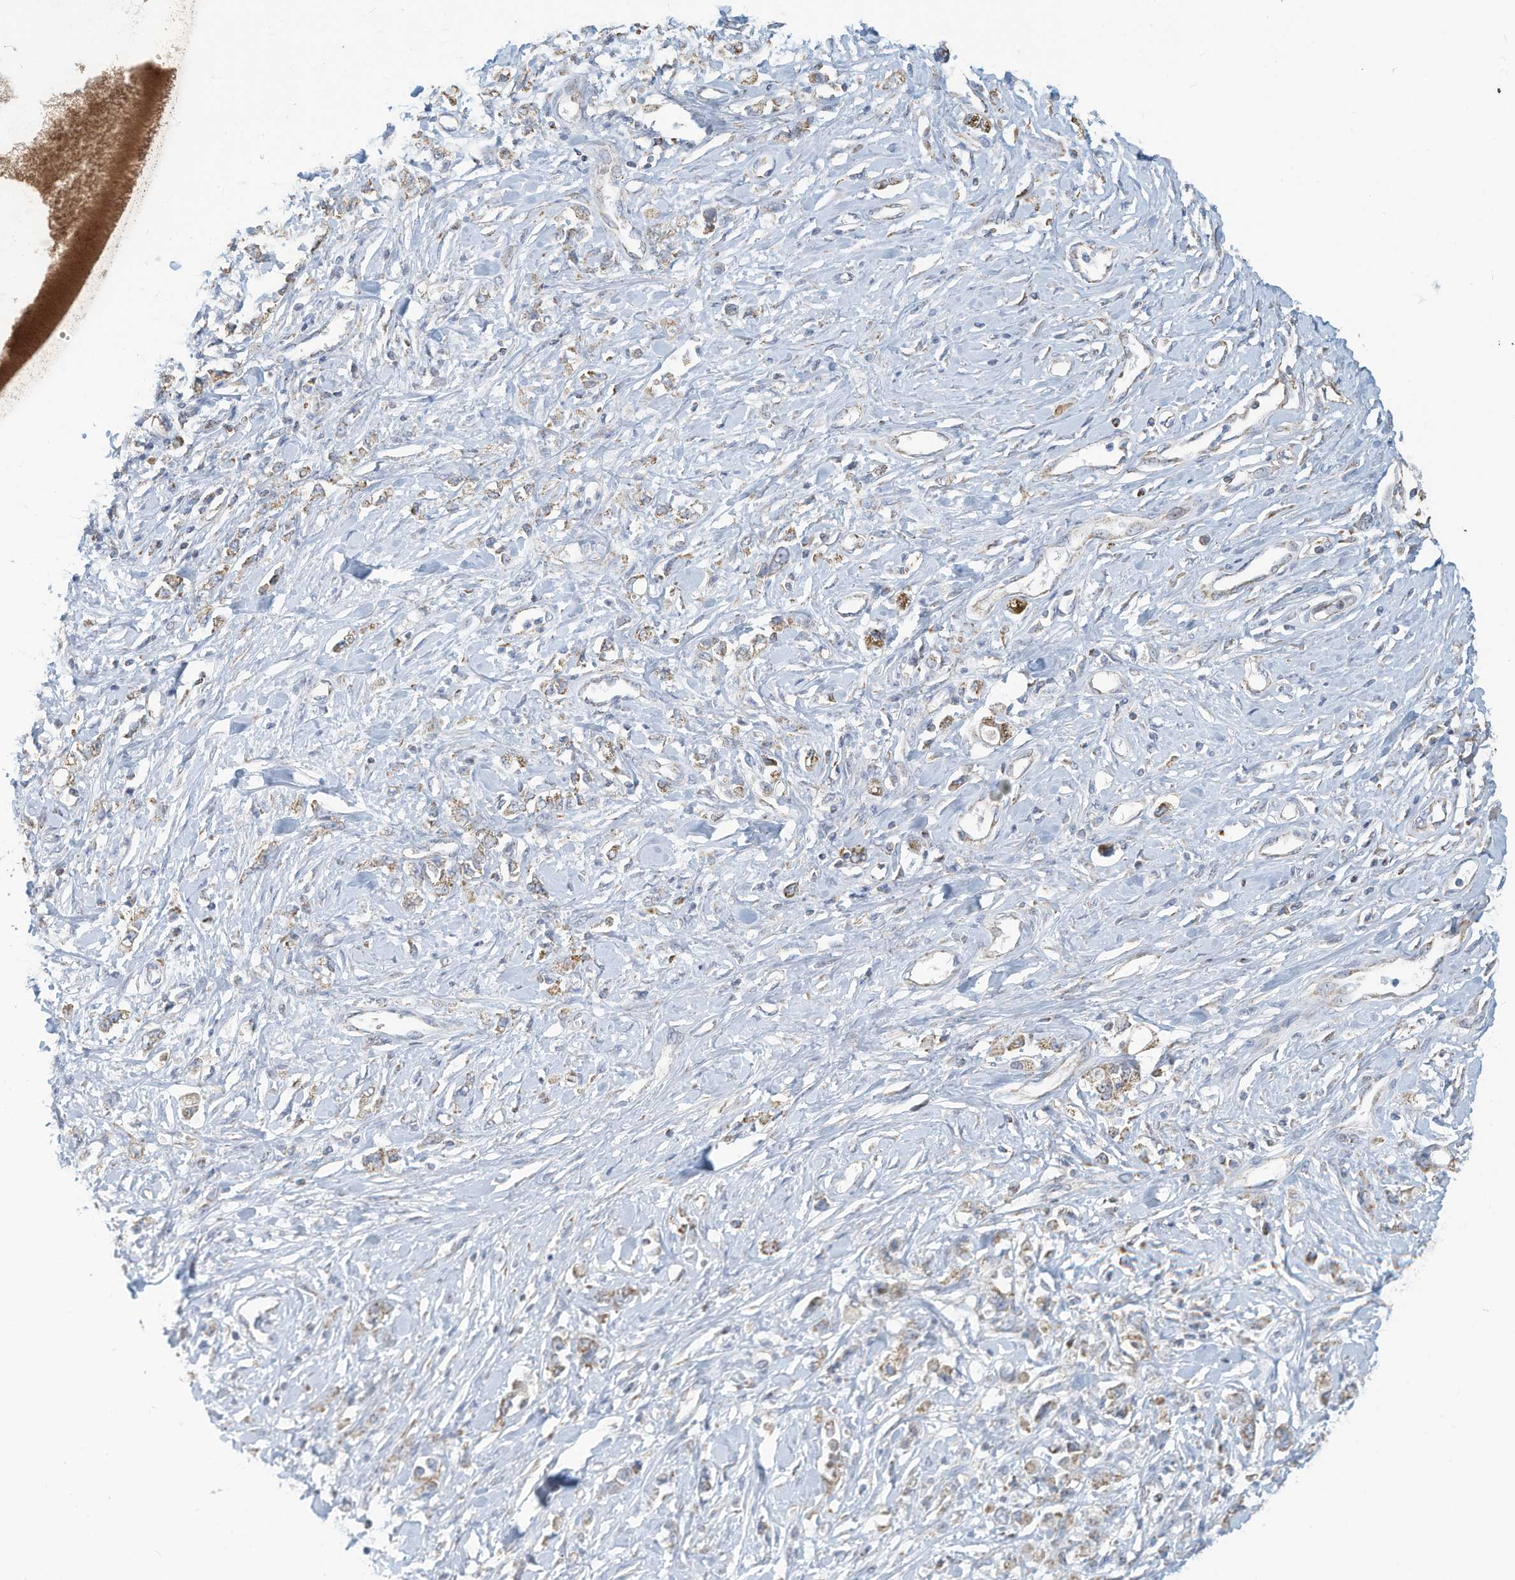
{"staining": {"intensity": "moderate", "quantity": "<25%", "location": "cytoplasmic/membranous"}, "tissue": "stomach cancer", "cell_type": "Tumor cells", "image_type": "cancer", "snomed": [{"axis": "morphology", "description": "Adenocarcinoma, NOS"}, {"axis": "topography", "description": "Stomach"}], "caption": "High-magnification brightfield microscopy of stomach cancer (adenocarcinoma) stained with DAB (3,3'-diaminobenzidine) (brown) and counterstained with hematoxylin (blue). tumor cells exhibit moderate cytoplasmic/membranous staining is identified in about<25% of cells.", "gene": "NLN", "patient": {"sex": "female", "age": 76}}